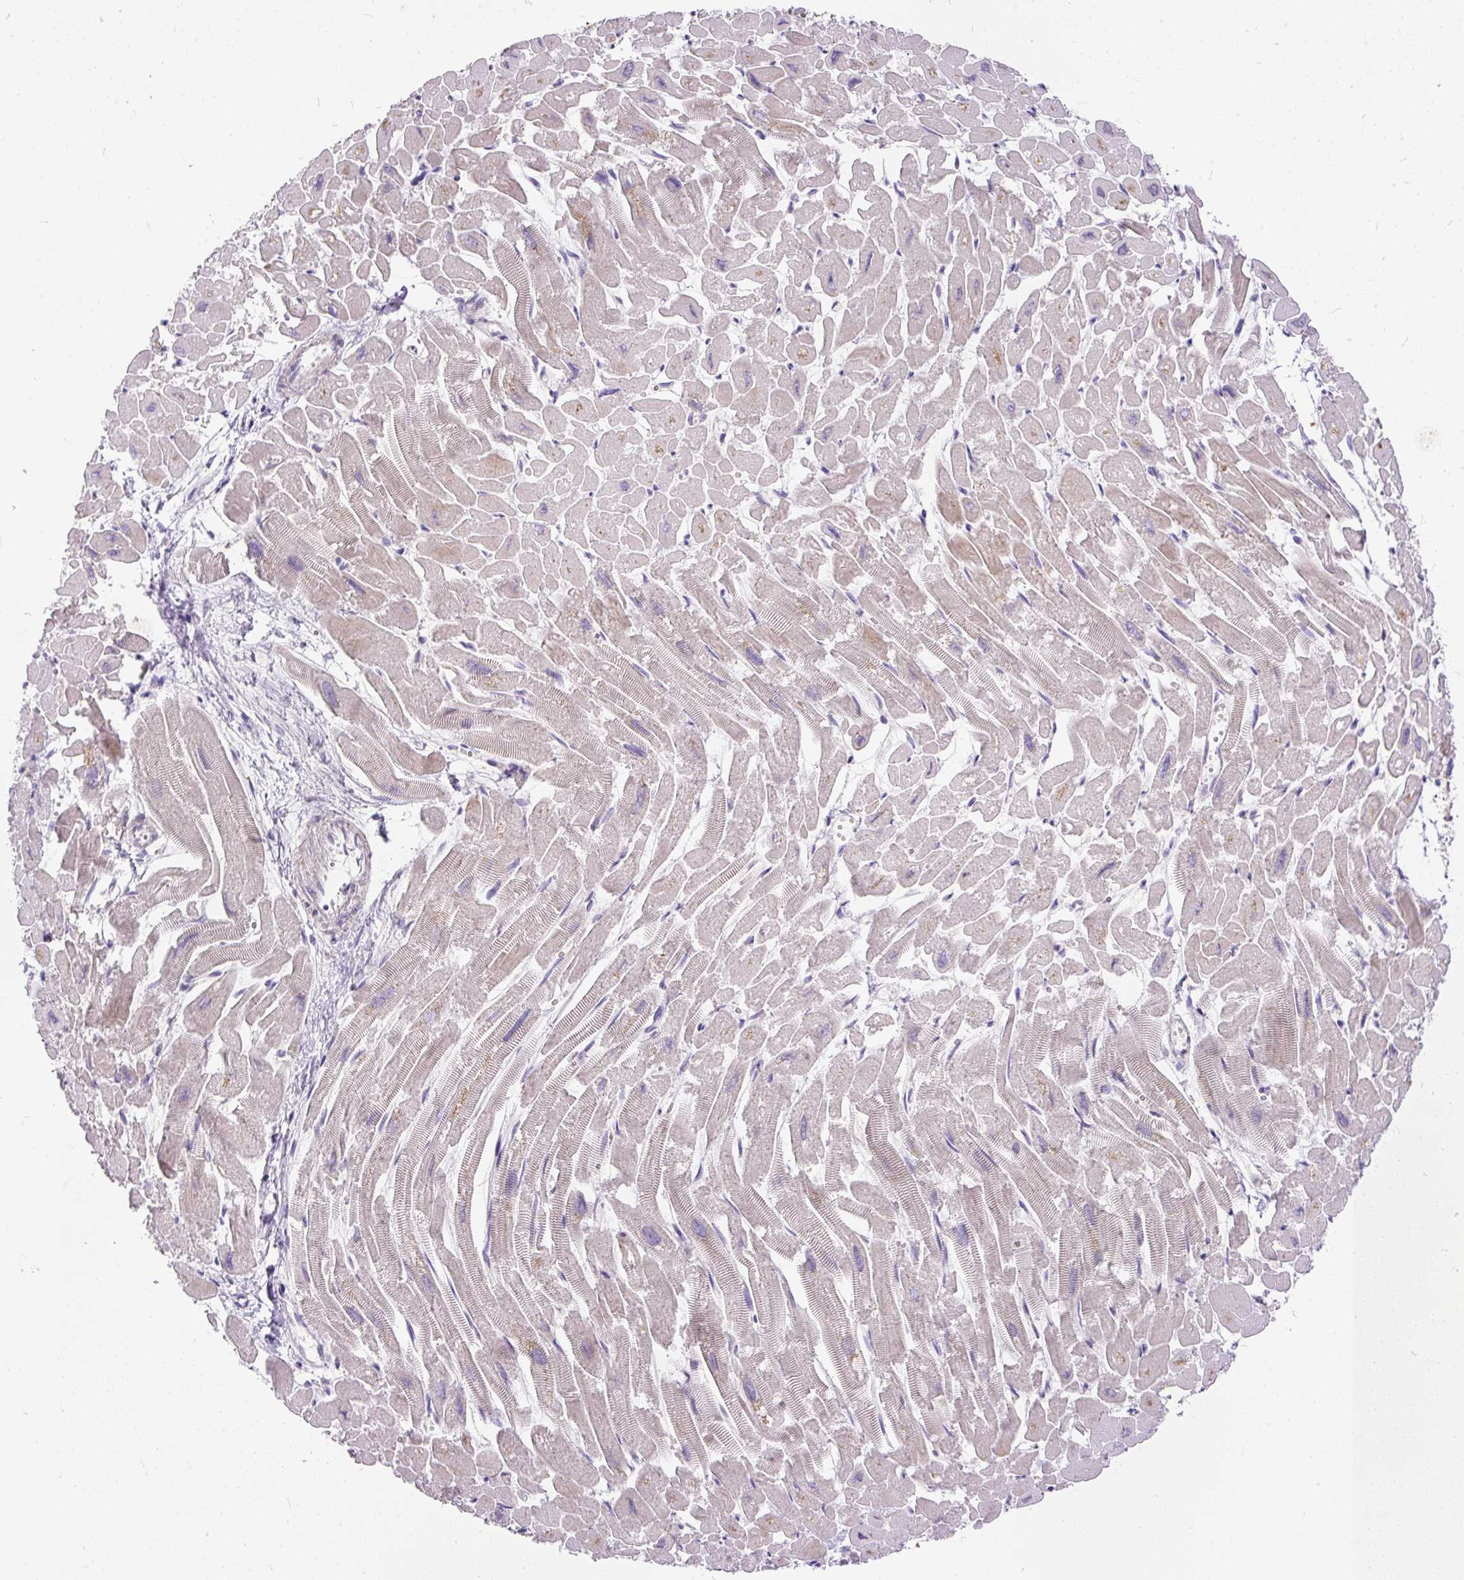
{"staining": {"intensity": "moderate", "quantity": "25%-75%", "location": "cytoplasmic/membranous"}, "tissue": "heart muscle", "cell_type": "Cardiomyocytes", "image_type": "normal", "snomed": [{"axis": "morphology", "description": "Normal tissue, NOS"}, {"axis": "topography", "description": "Heart"}], "caption": "Heart muscle stained with a protein marker exhibits moderate staining in cardiomyocytes.", "gene": "KRTAP20", "patient": {"sex": "male", "age": 54}}